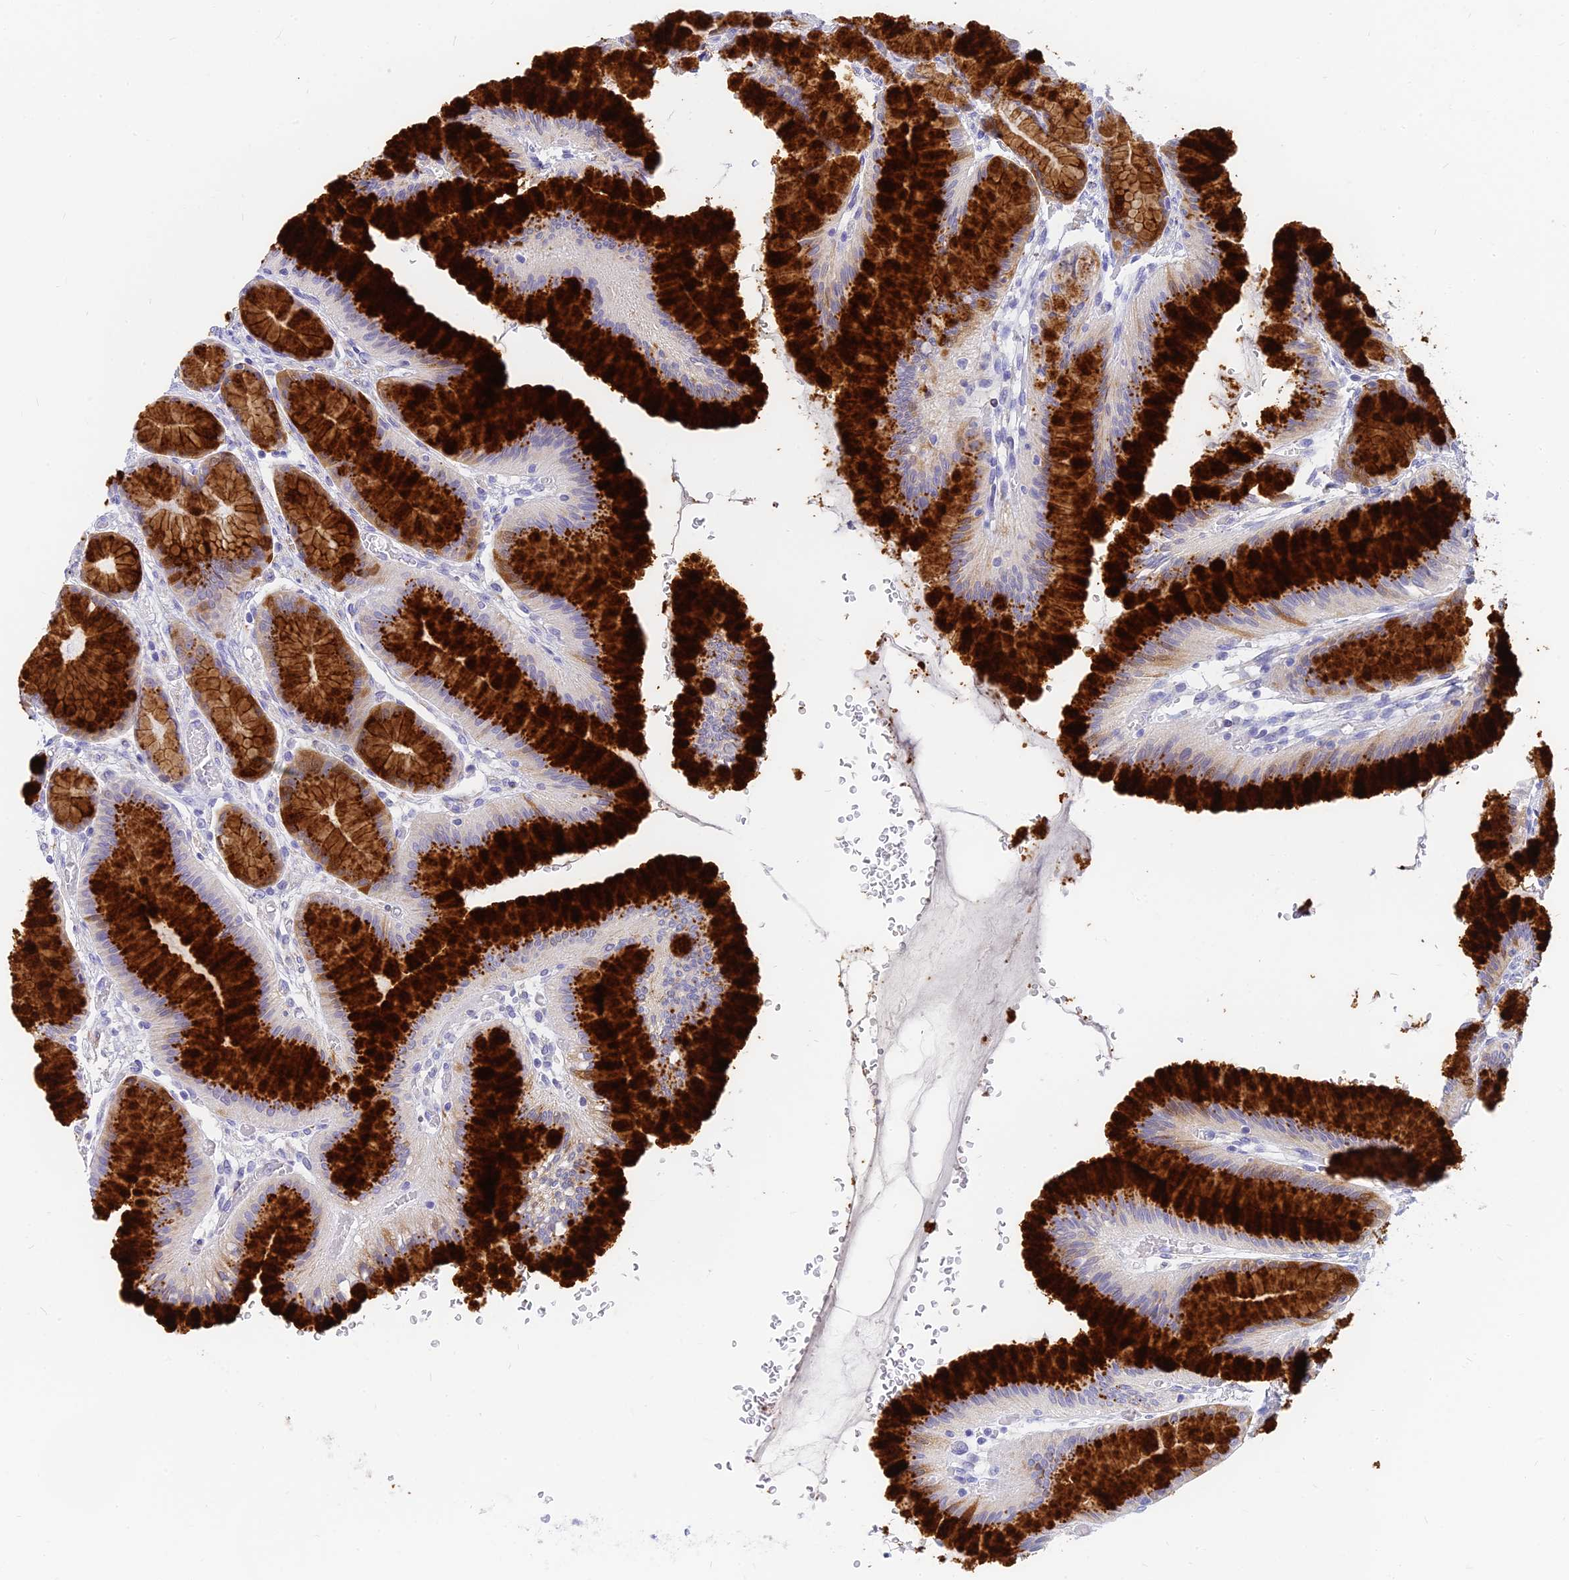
{"staining": {"intensity": "strong", "quantity": "25%-75%", "location": "cytoplasmic/membranous"}, "tissue": "stomach", "cell_type": "Glandular cells", "image_type": "normal", "snomed": [{"axis": "morphology", "description": "Normal tissue, NOS"}, {"axis": "morphology", "description": "Adenocarcinoma, NOS"}, {"axis": "morphology", "description": "Adenocarcinoma, High grade"}, {"axis": "topography", "description": "Stomach, upper"}, {"axis": "topography", "description": "Stomach"}], "caption": "Immunohistochemical staining of benign human stomach exhibits 25%-75% levels of strong cytoplasmic/membranous protein positivity in approximately 25%-75% of glandular cells.", "gene": "SLC36A2", "patient": {"sex": "female", "age": 65}}